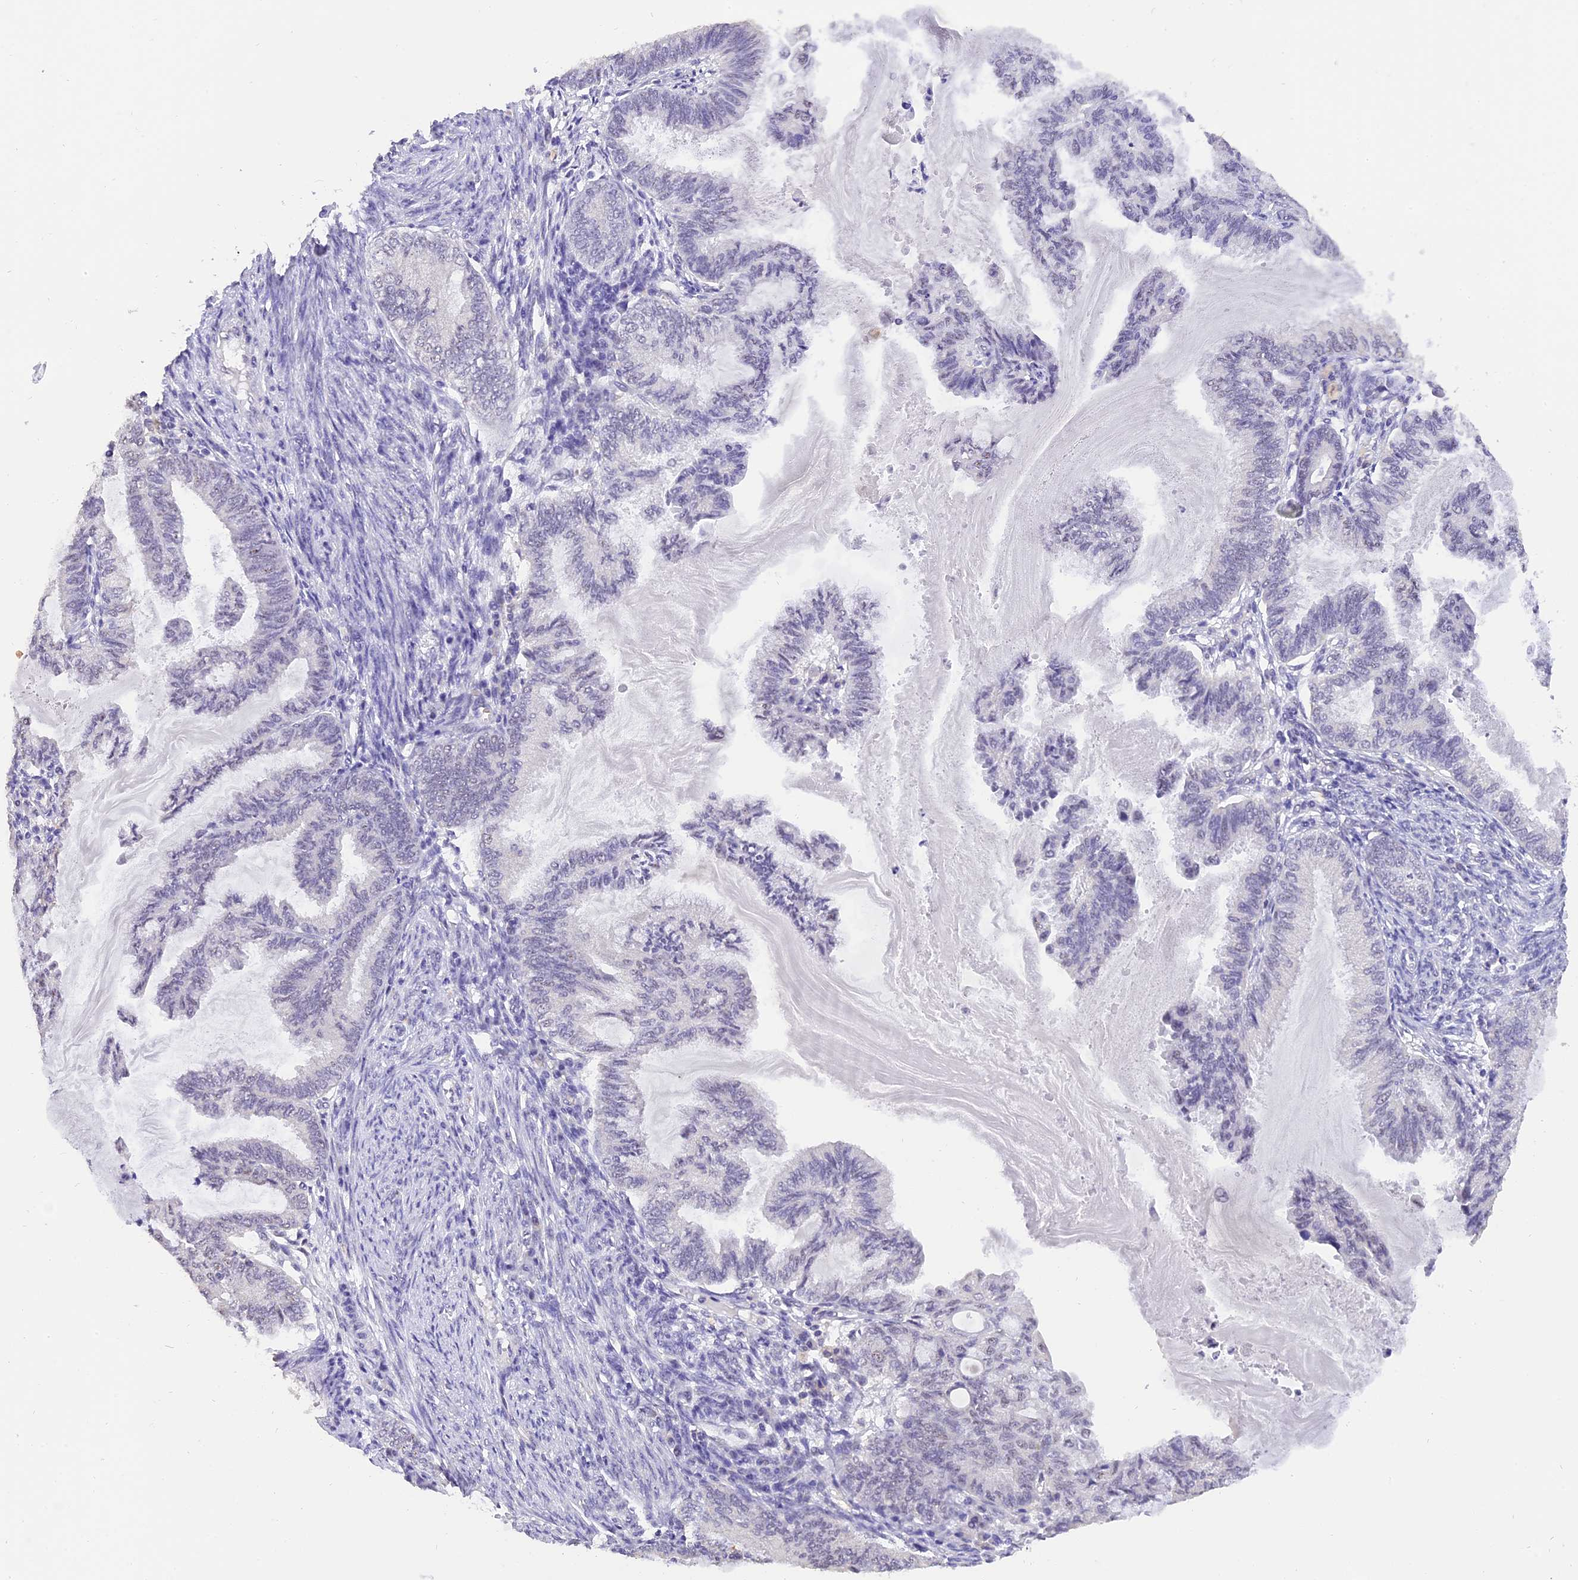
{"staining": {"intensity": "negative", "quantity": "none", "location": "none"}, "tissue": "endometrial cancer", "cell_type": "Tumor cells", "image_type": "cancer", "snomed": [{"axis": "morphology", "description": "Adenocarcinoma, NOS"}, {"axis": "topography", "description": "Endometrium"}], "caption": "Tumor cells show no significant staining in endometrial adenocarcinoma. (Brightfield microscopy of DAB (3,3'-diaminobenzidine) immunohistochemistry (IHC) at high magnification).", "gene": "AHSP", "patient": {"sex": "female", "age": 86}}